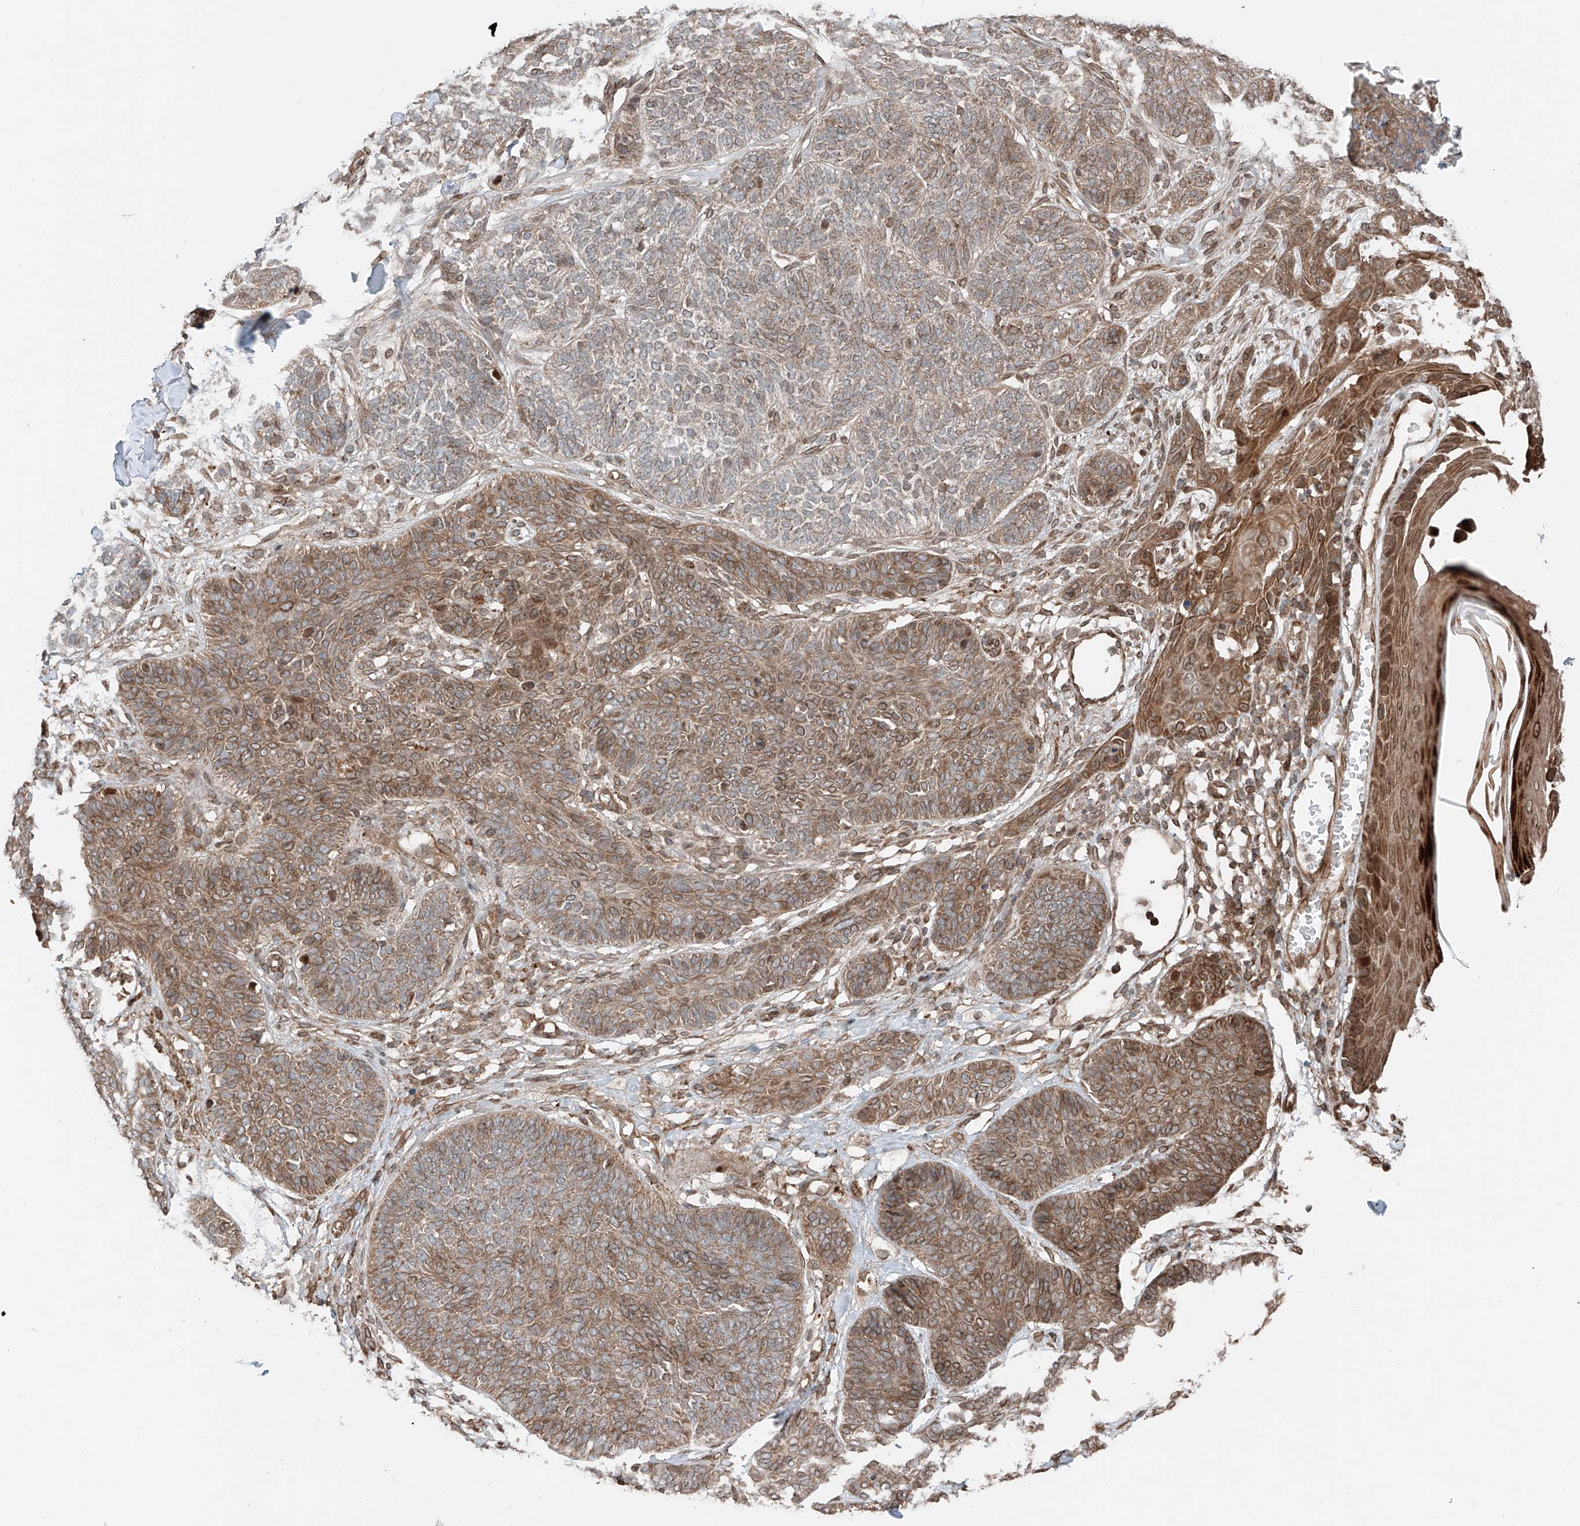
{"staining": {"intensity": "moderate", "quantity": ">75%", "location": "cytoplasmic/membranous"}, "tissue": "skin cancer", "cell_type": "Tumor cells", "image_type": "cancer", "snomed": [{"axis": "morphology", "description": "Basal cell carcinoma"}, {"axis": "topography", "description": "Skin"}], "caption": "Immunohistochemical staining of basal cell carcinoma (skin) exhibits medium levels of moderate cytoplasmic/membranous positivity in about >75% of tumor cells.", "gene": "CEP162", "patient": {"sex": "male", "age": 85}}